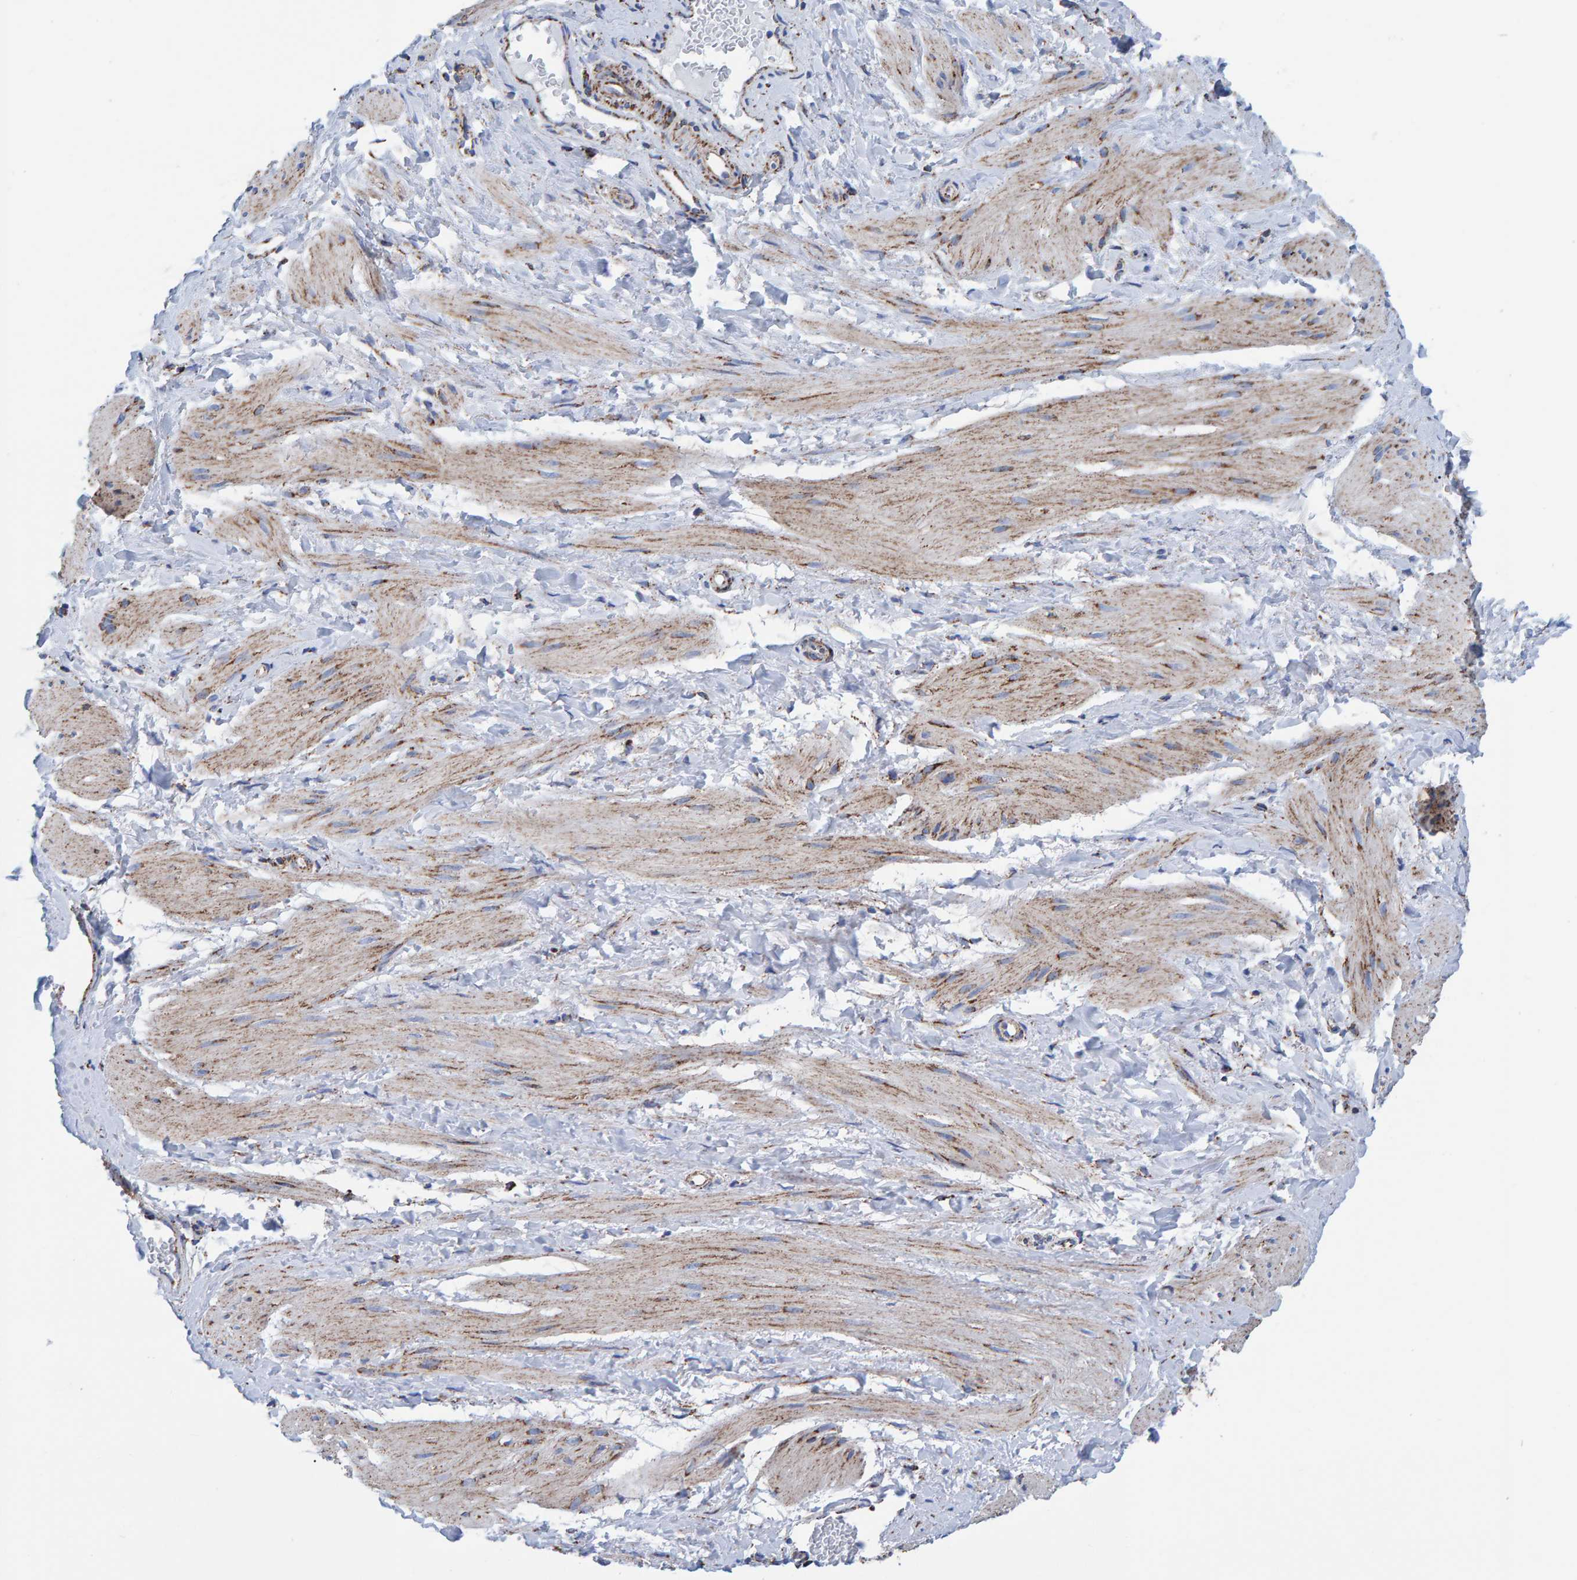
{"staining": {"intensity": "moderate", "quantity": "25%-75%", "location": "cytoplasmic/membranous"}, "tissue": "smooth muscle", "cell_type": "Smooth muscle cells", "image_type": "normal", "snomed": [{"axis": "morphology", "description": "Normal tissue, NOS"}, {"axis": "topography", "description": "Smooth muscle"}], "caption": "The image demonstrates immunohistochemical staining of normal smooth muscle. There is moderate cytoplasmic/membranous expression is appreciated in approximately 25%-75% of smooth muscle cells.", "gene": "ENSG00000262660", "patient": {"sex": "male", "age": 16}}